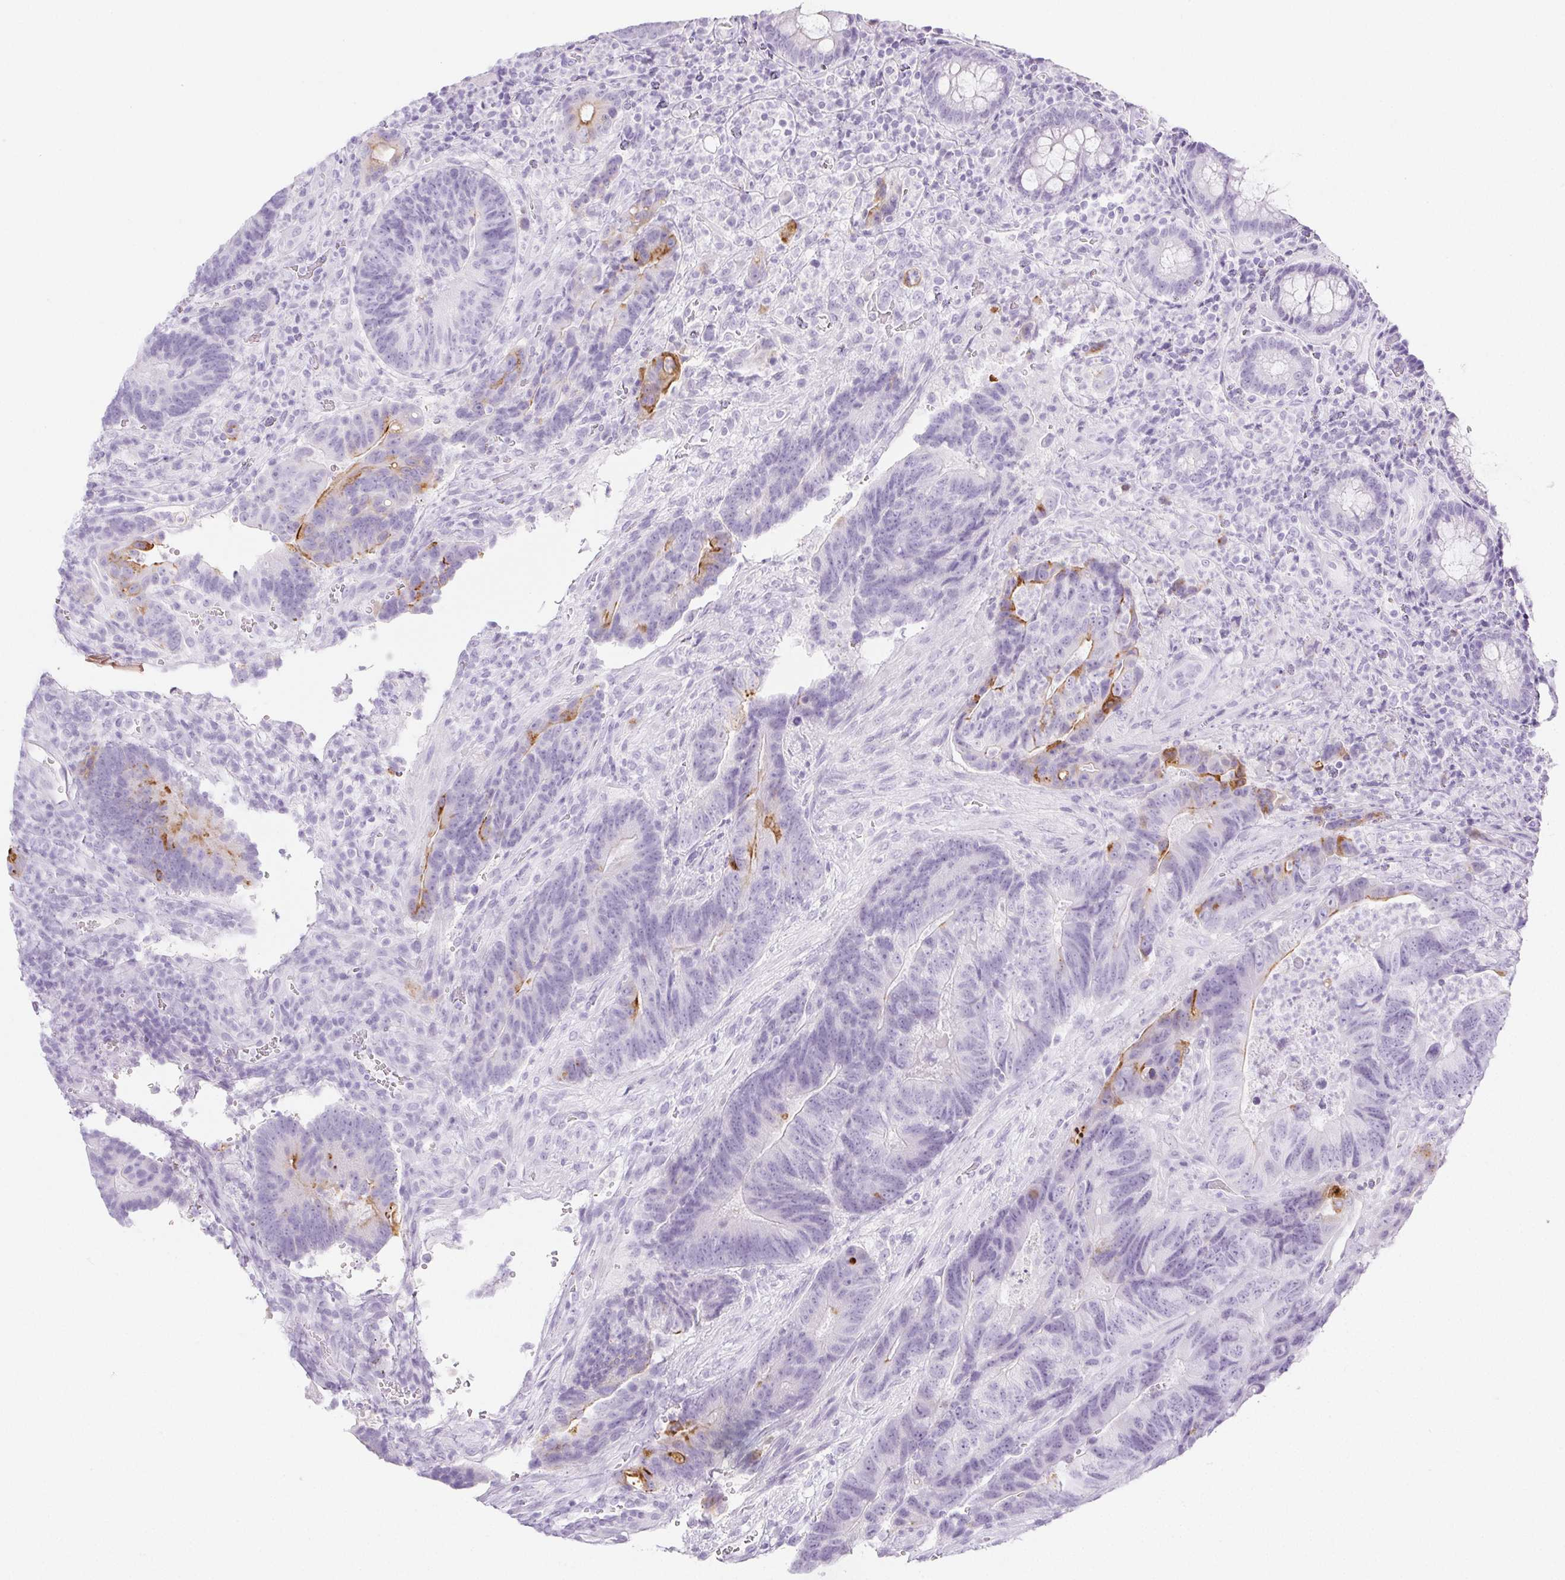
{"staining": {"intensity": "moderate", "quantity": "<25%", "location": "cytoplasmic/membranous"}, "tissue": "colorectal cancer", "cell_type": "Tumor cells", "image_type": "cancer", "snomed": [{"axis": "morphology", "description": "Normal tissue, NOS"}, {"axis": "morphology", "description": "Adenocarcinoma, NOS"}, {"axis": "topography", "description": "Colon"}], "caption": "Immunohistochemistry (IHC) micrograph of neoplastic tissue: human colorectal cancer (adenocarcinoma) stained using IHC reveals low levels of moderate protein expression localized specifically in the cytoplasmic/membranous of tumor cells, appearing as a cytoplasmic/membranous brown color.", "gene": "PI3", "patient": {"sex": "female", "age": 48}}